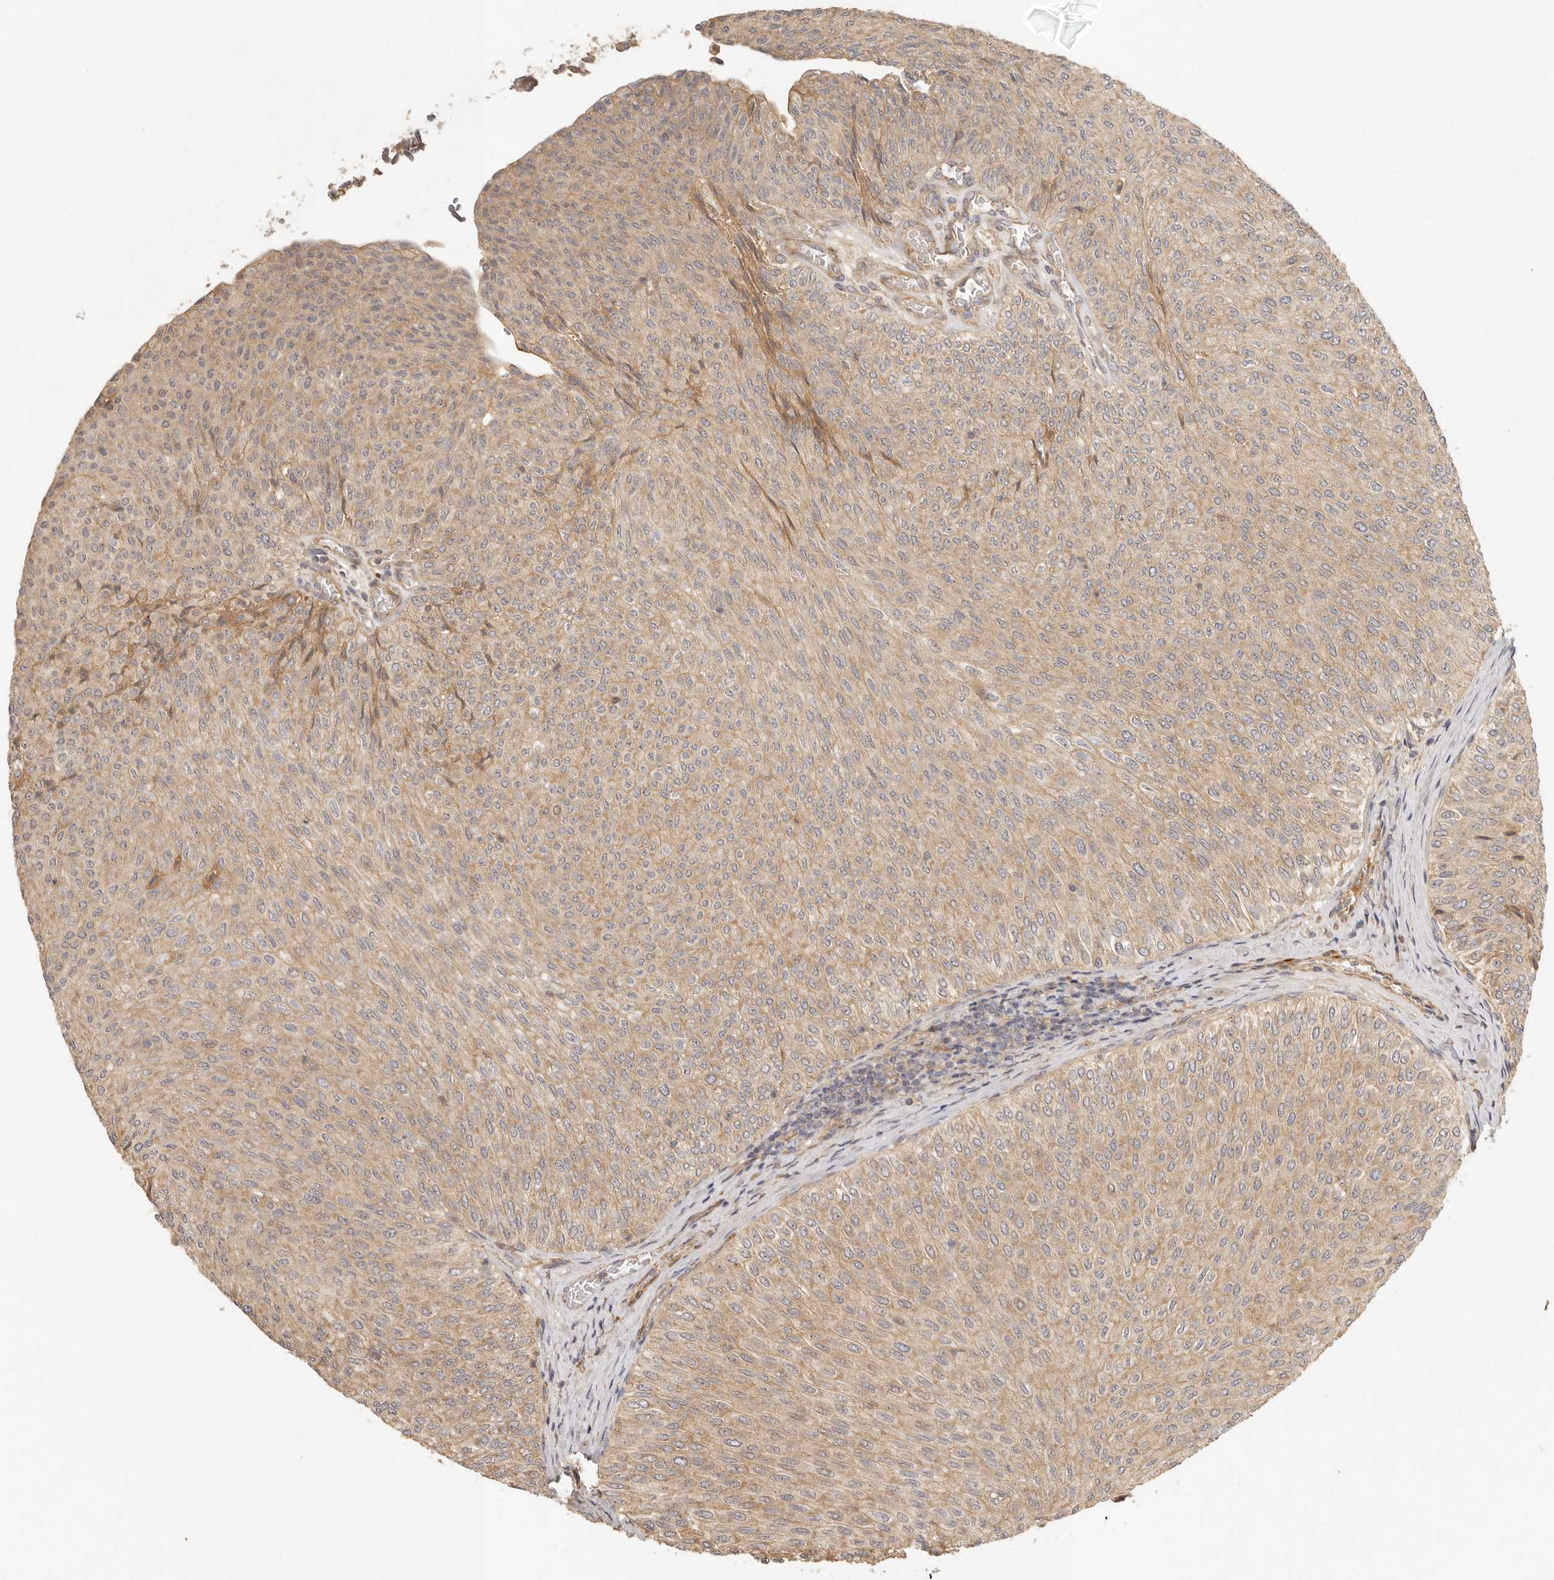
{"staining": {"intensity": "weak", "quantity": ">75%", "location": "cytoplasmic/membranous"}, "tissue": "urothelial cancer", "cell_type": "Tumor cells", "image_type": "cancer", "snomed": [{"axis": "morphology", "description": "Urothelial carcinoma, Low grade"}, {"axis": "topography", "description": "Urinary bladder"}], "caption": "DAB (3,3'-diaminobenzidine) immunohistochemical staining of human urothelial carcinoma (low-grade) demonstrates weak cytoplasmic/membranous protein expression in about >75% of tumor cells.", "gene": "VIPR1", "patient": {"sex": "male", "age": 78}}